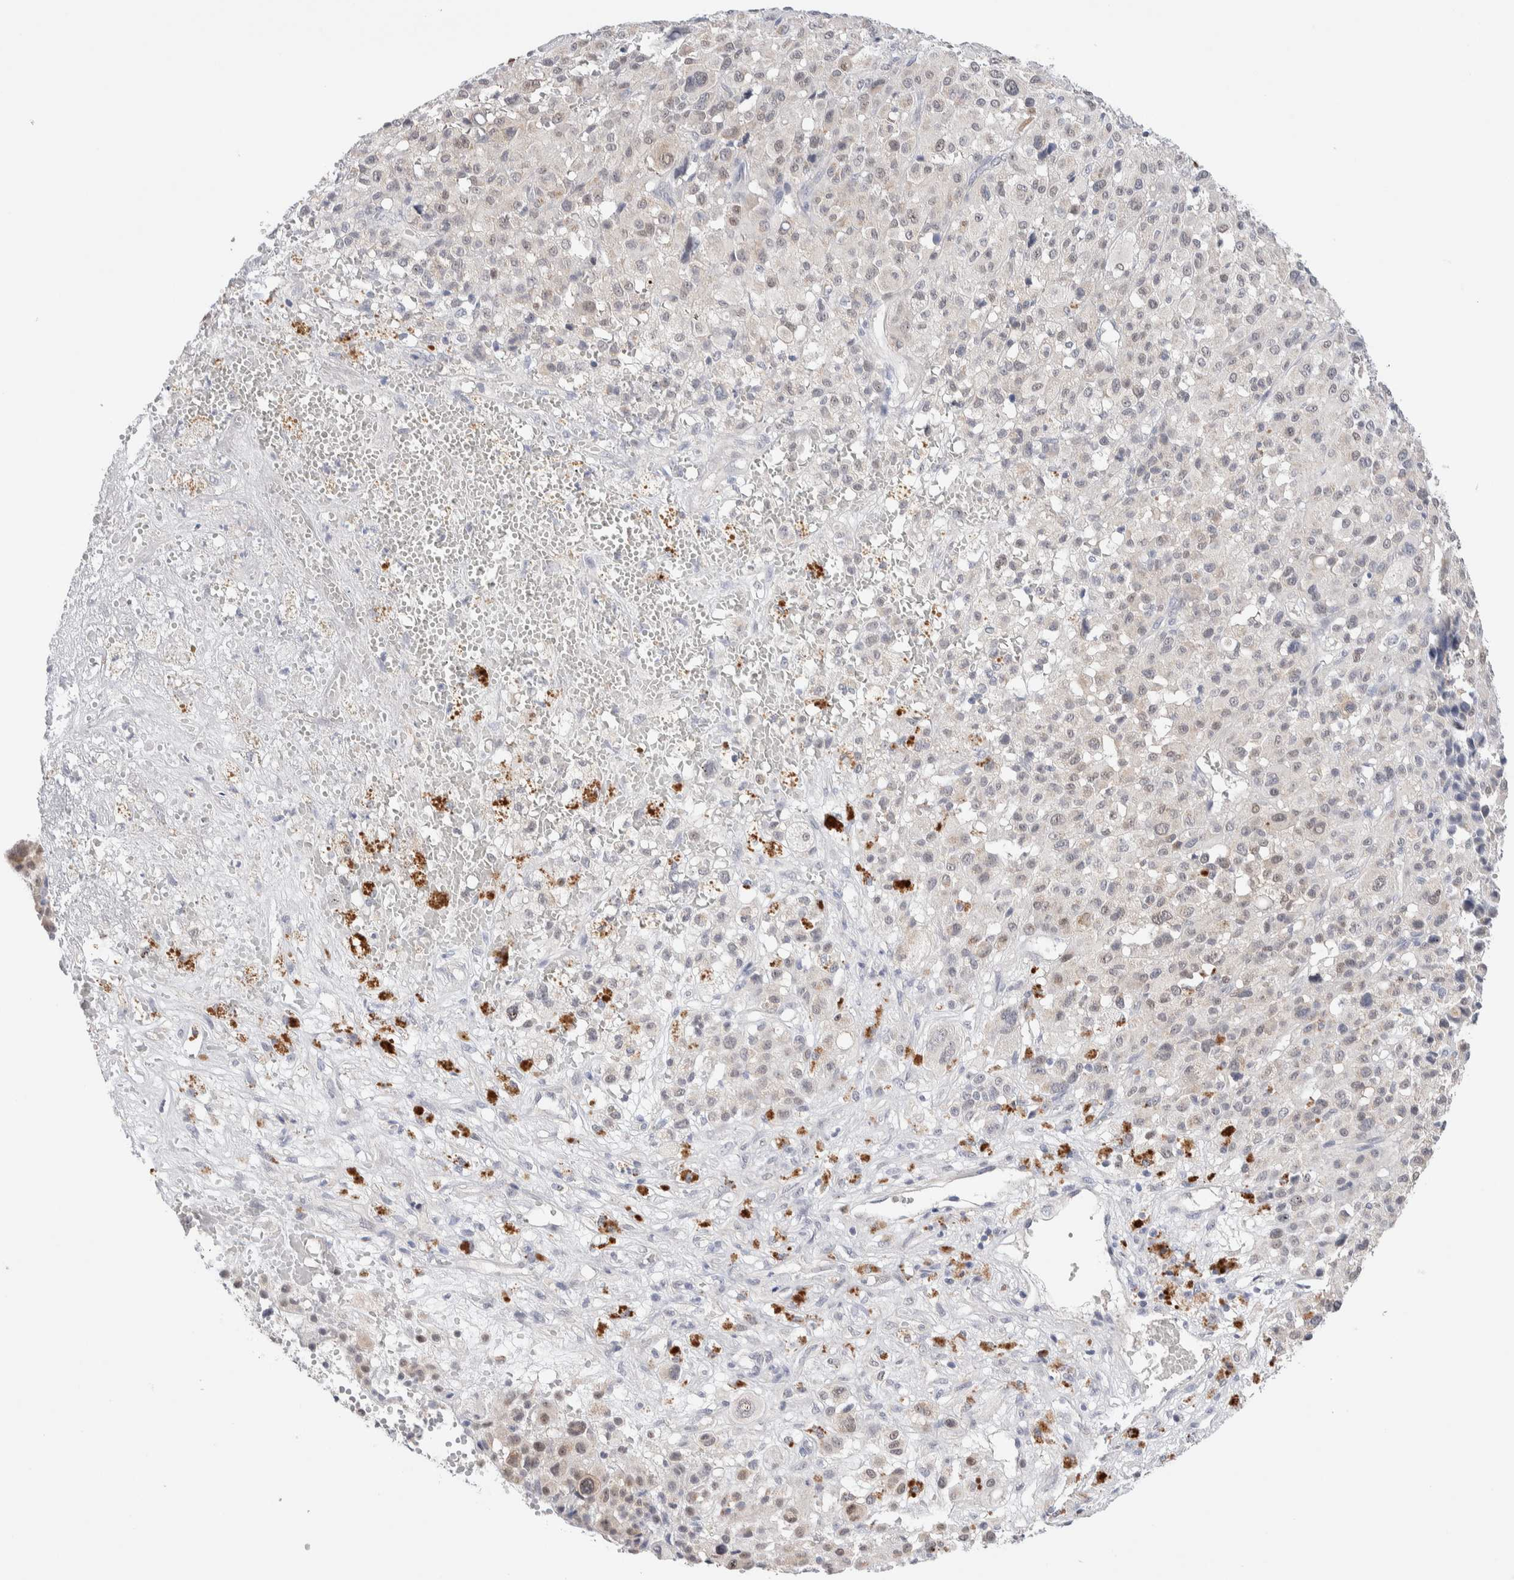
{"staining": {"intensity": "weak", "quantity": "<25%", "location": "nuclear"}, "tissue": "melanoma", "cell_type": "Tumor cells", "image_type": "cancer", "snomed": [{"axis": "morphology", "description": "Malignant melanoma, Metastatic site"}, {"axis": "topography", "description": "Skin"}], "caption": "IHC of melanoma displays no expression in tumor cells. (Brightfield microscopy of DAB (3,3'-diaminobenzidine) IHC at high magnification).", "gene": "DNAJB6", "patient": {"sex": "female", "age": 74}}